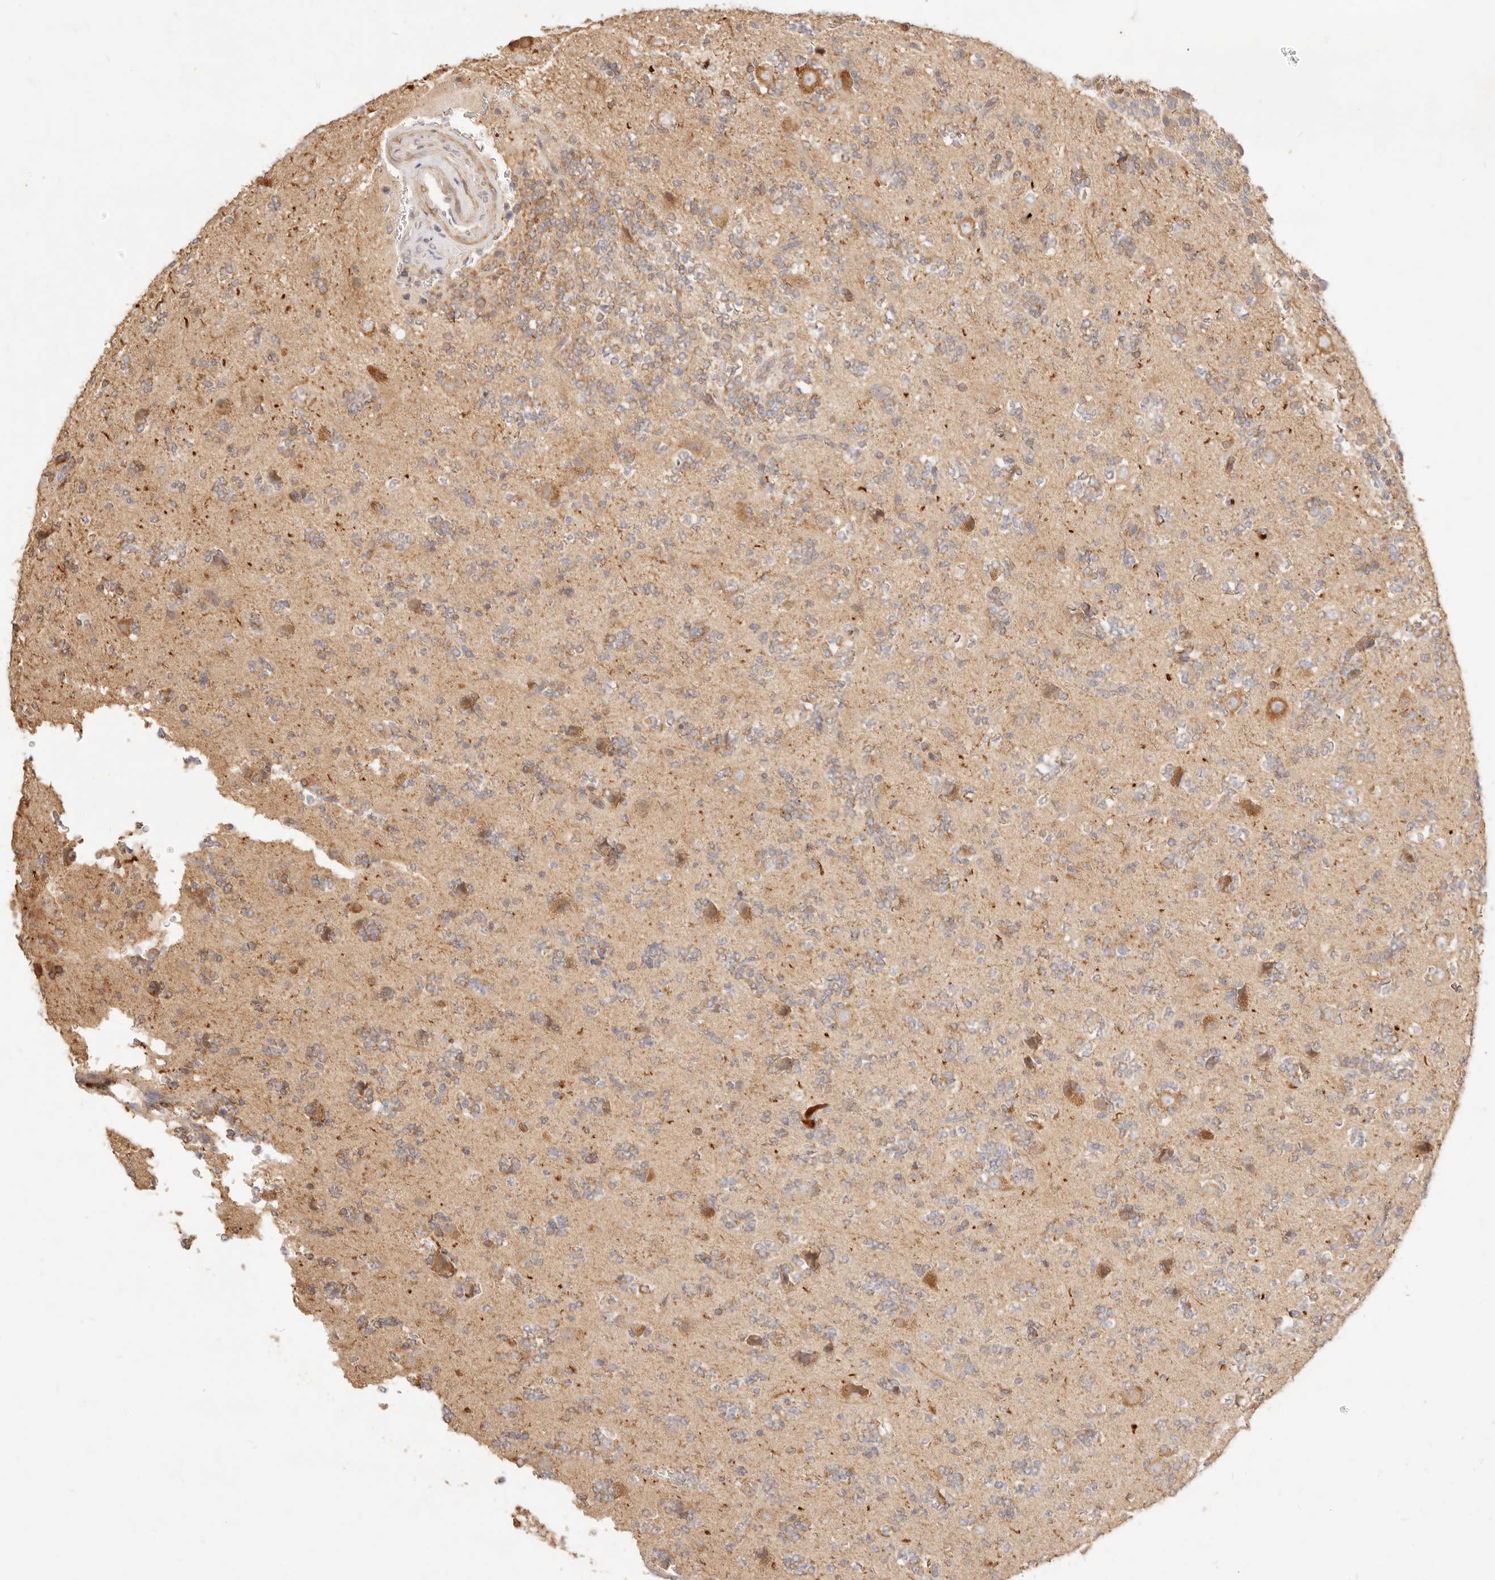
{"staining": {"intensity": "moderate", "quantity": "<25%", "location": "cytoplasmic/membranous"}, "tissue": "glioma", "cell_type": "Tumor cells", "image_type": "cancer", "snomed": [{"axis": "morphology", "description": "Glioma, malignant, High grade"}, {"axis": "topography", "description": "Brain"}], "caption": "Glioma tissue reveals moderate cytoplasmic/membranous expression in approximately <25% of tumor cells, visualized by immunohistochemistry.", "gene": "RUBCNL", "patient": {"sex": "female", "age": 62}}